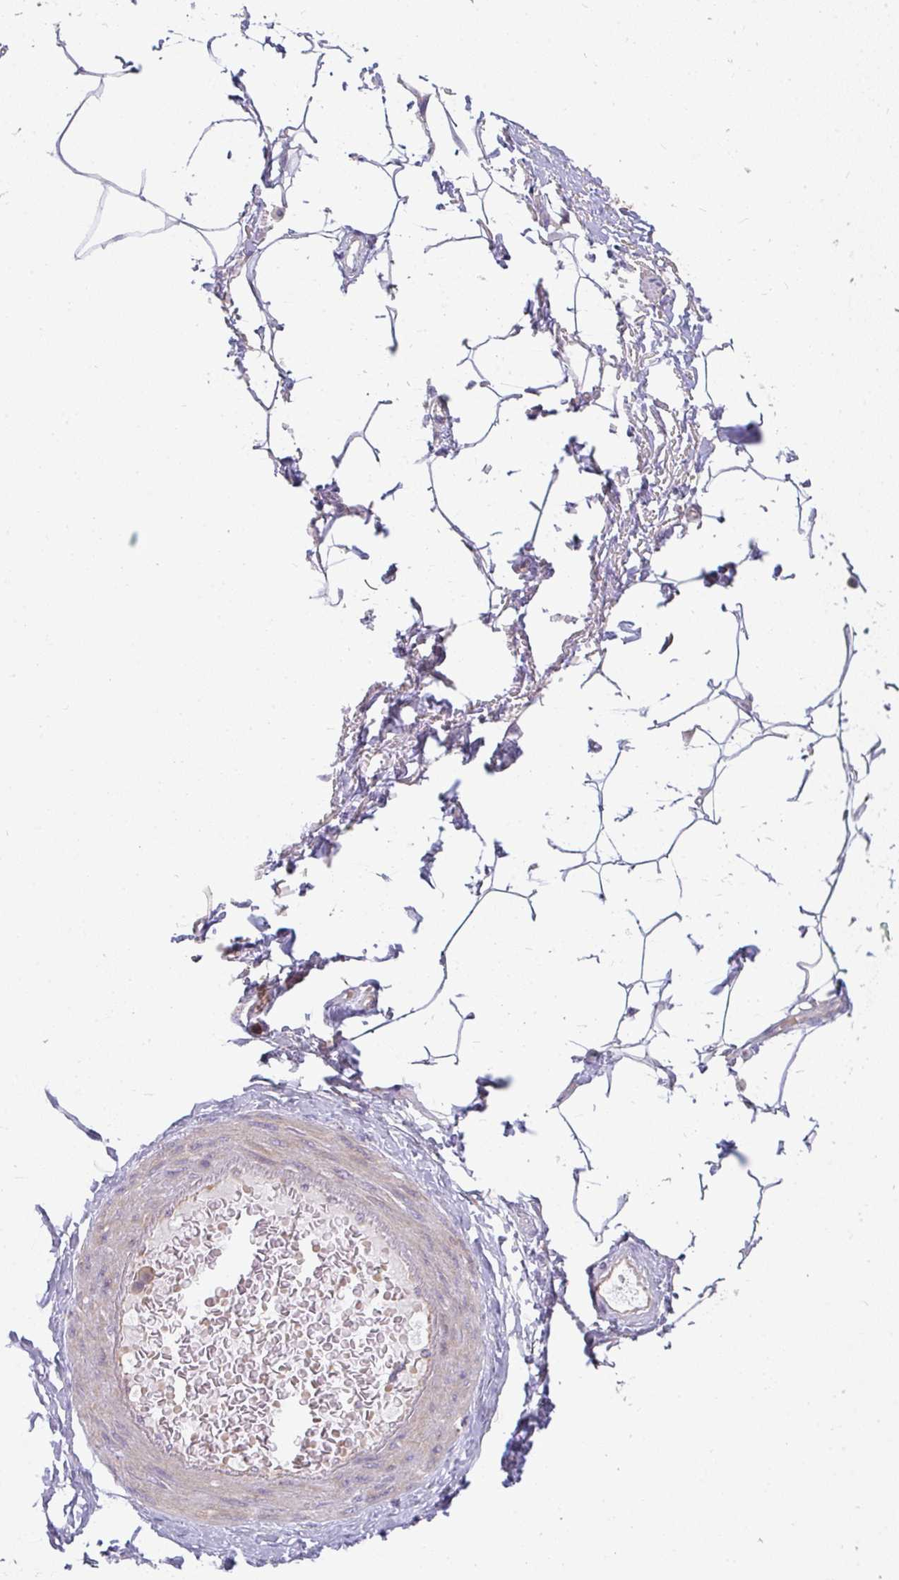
{"staining": {"intensity": "negative", "quantity": "none", "location": "none"}, "tissue": "adipose tissue", "cell_type": "Adipocytes", "image_type": "normal", "snomed": [{"axis": "morphology", "description": "Normal tissue, NOS"}, {"axis": "topography", "description": "Peripheral nerve tissue"}], "caption": "The photomicrograph exhibits no significant staining in adipocytes of adipose tissue.", "gene": "CSF3R", "patient": {"sex": "male", "age": 51}}